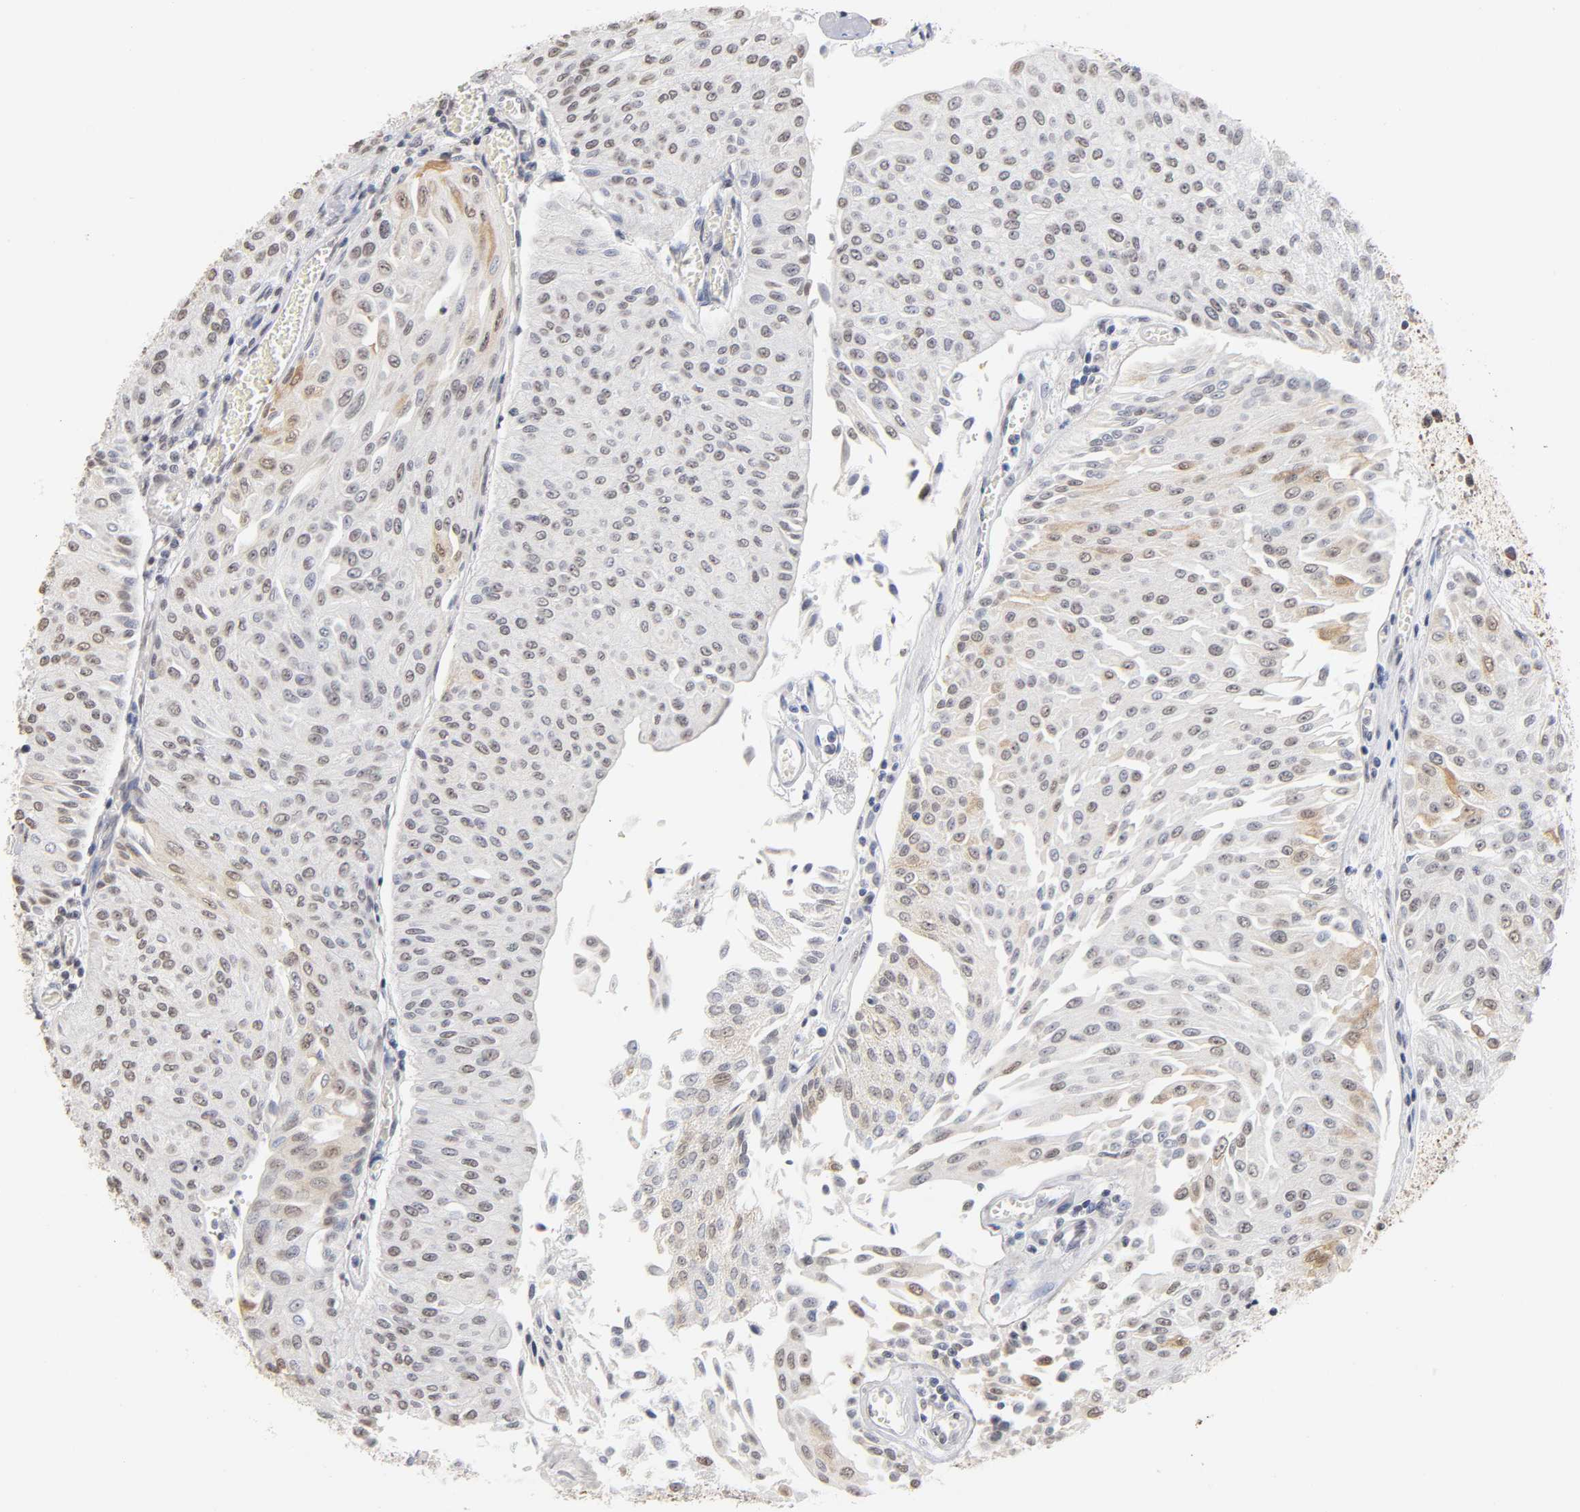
{"staining": {"intensity": "weak", "quantity": "25%-75%", "location": "cytoplasmic/membranous,nuclear"}, "tissue": "urothelial cancer", "cell_type": "Tumor cells", "image_type": "cancer", "snomed": [{"axis": "morphology", "description": "Urothelial carcinoma, Low grade"}, {"axis": "topography", "description": "Urinary bladder"}], "caption": "DAB (3,3'-diaminobenzidine) immunohistochemical staining of urothelial cancer demonstrates weak cytoplasmic/membranous and nuclear protein staining in approximately 25%-75% of tumor cells. The staining was performed using DAB (3,3'-diaminobenzidine), with brown indicating positive protein expression. Nuclei are stained blue with hematoxylin.", "gene": "CRABP2", "patient": {"sex": "male", "age": 86}}